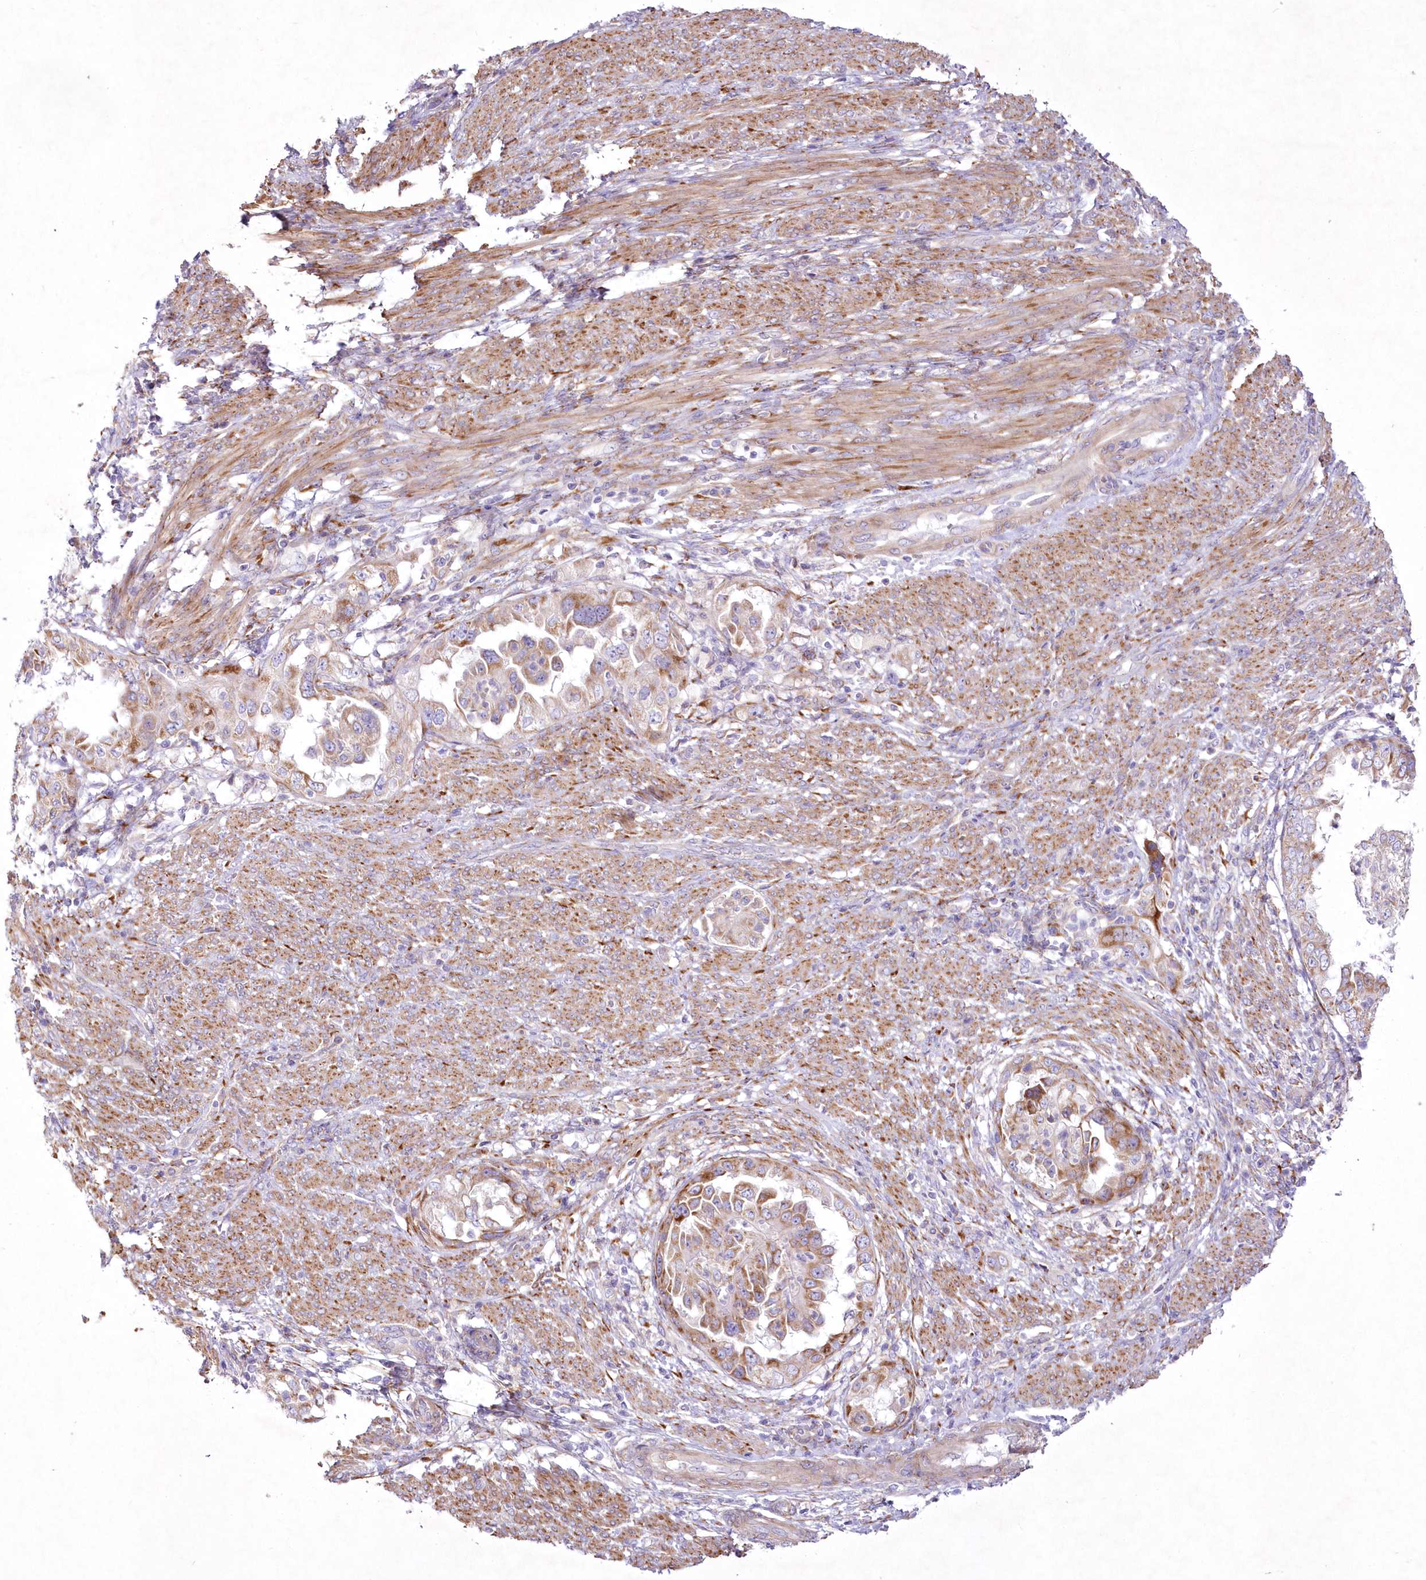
{"staining": {"intensity": "moderate", "quantity": "25%-75%", "location": "cytoplasmic/membranous"}, "tissue": "endometrial cancer", "cell_type": "Tumor cells", "image_type": "cancer", "snomed": [{"axis": "morphology", "description": "Adenocarcinoma, NOS"}, {"axis": "topography", "description": "Endometrium"}], "caption": "Endometrial cancer (adenocarcinoma) stained for a protein shows moderate cytoplasmic/membranous positivity in tumor cells.", "gene": "ARFGEF3", "patient": {"sex": "female", "age": 85}}